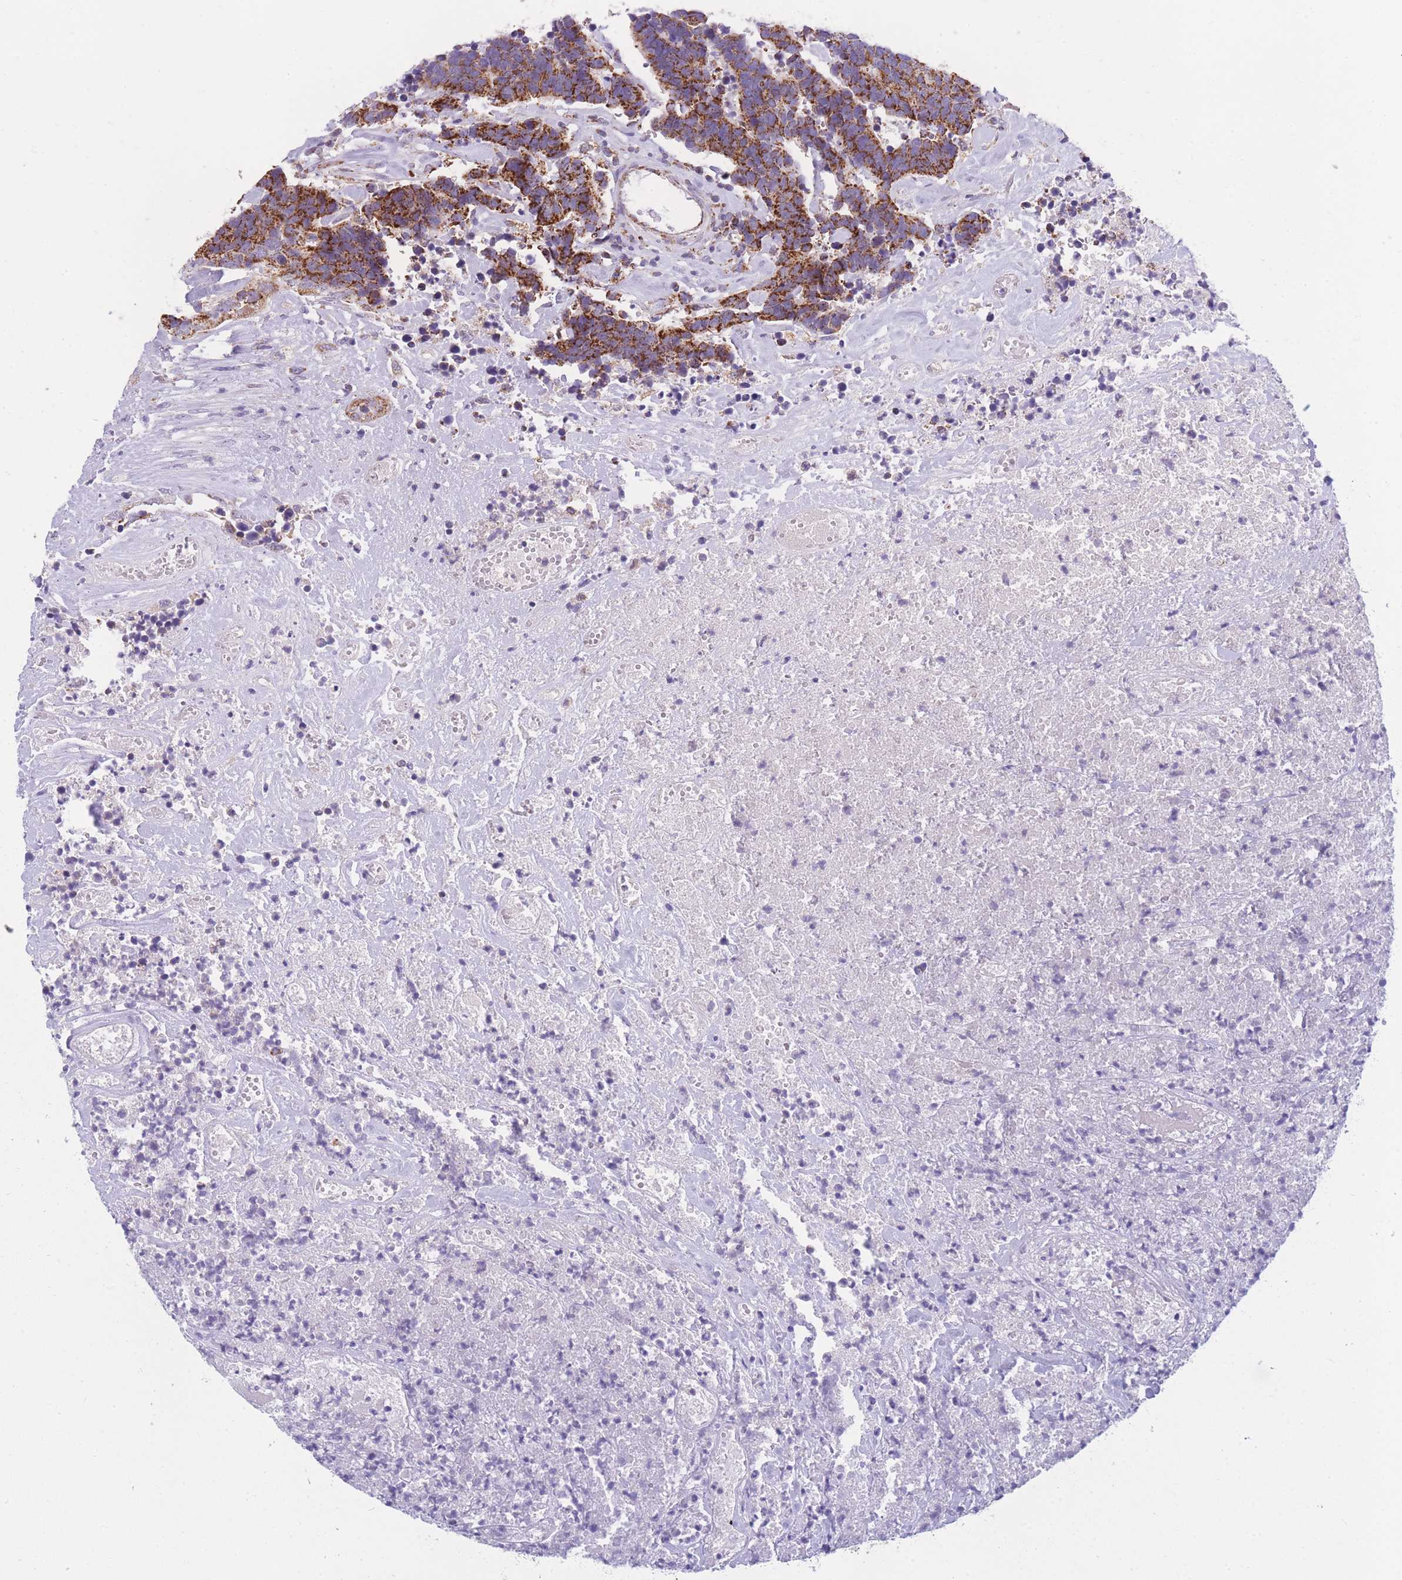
{"staining": {"intensity": "strong", "quantity": ">75%", "location": "cytoplasmic/membranous"}, "tissue": "carcinoid", "cell_type": "Tumor cells", "image_type": "cancer", "snomed": [{"axis": "morphology", "description": "Carcinoma, NOS"}, {"axis": "morphology", "description": "Carcinoid, malignant, NOS"}, {"axis": "topography", "description": "Urinary bladder"}], "caption": "A photomicrograph of human carcinoma stained for a protein reveals strong cytoplasmic/membranous brown staining in tumor cells.", "gene": "MRPS11", "patient": {"sex": "male", "age": 57}}